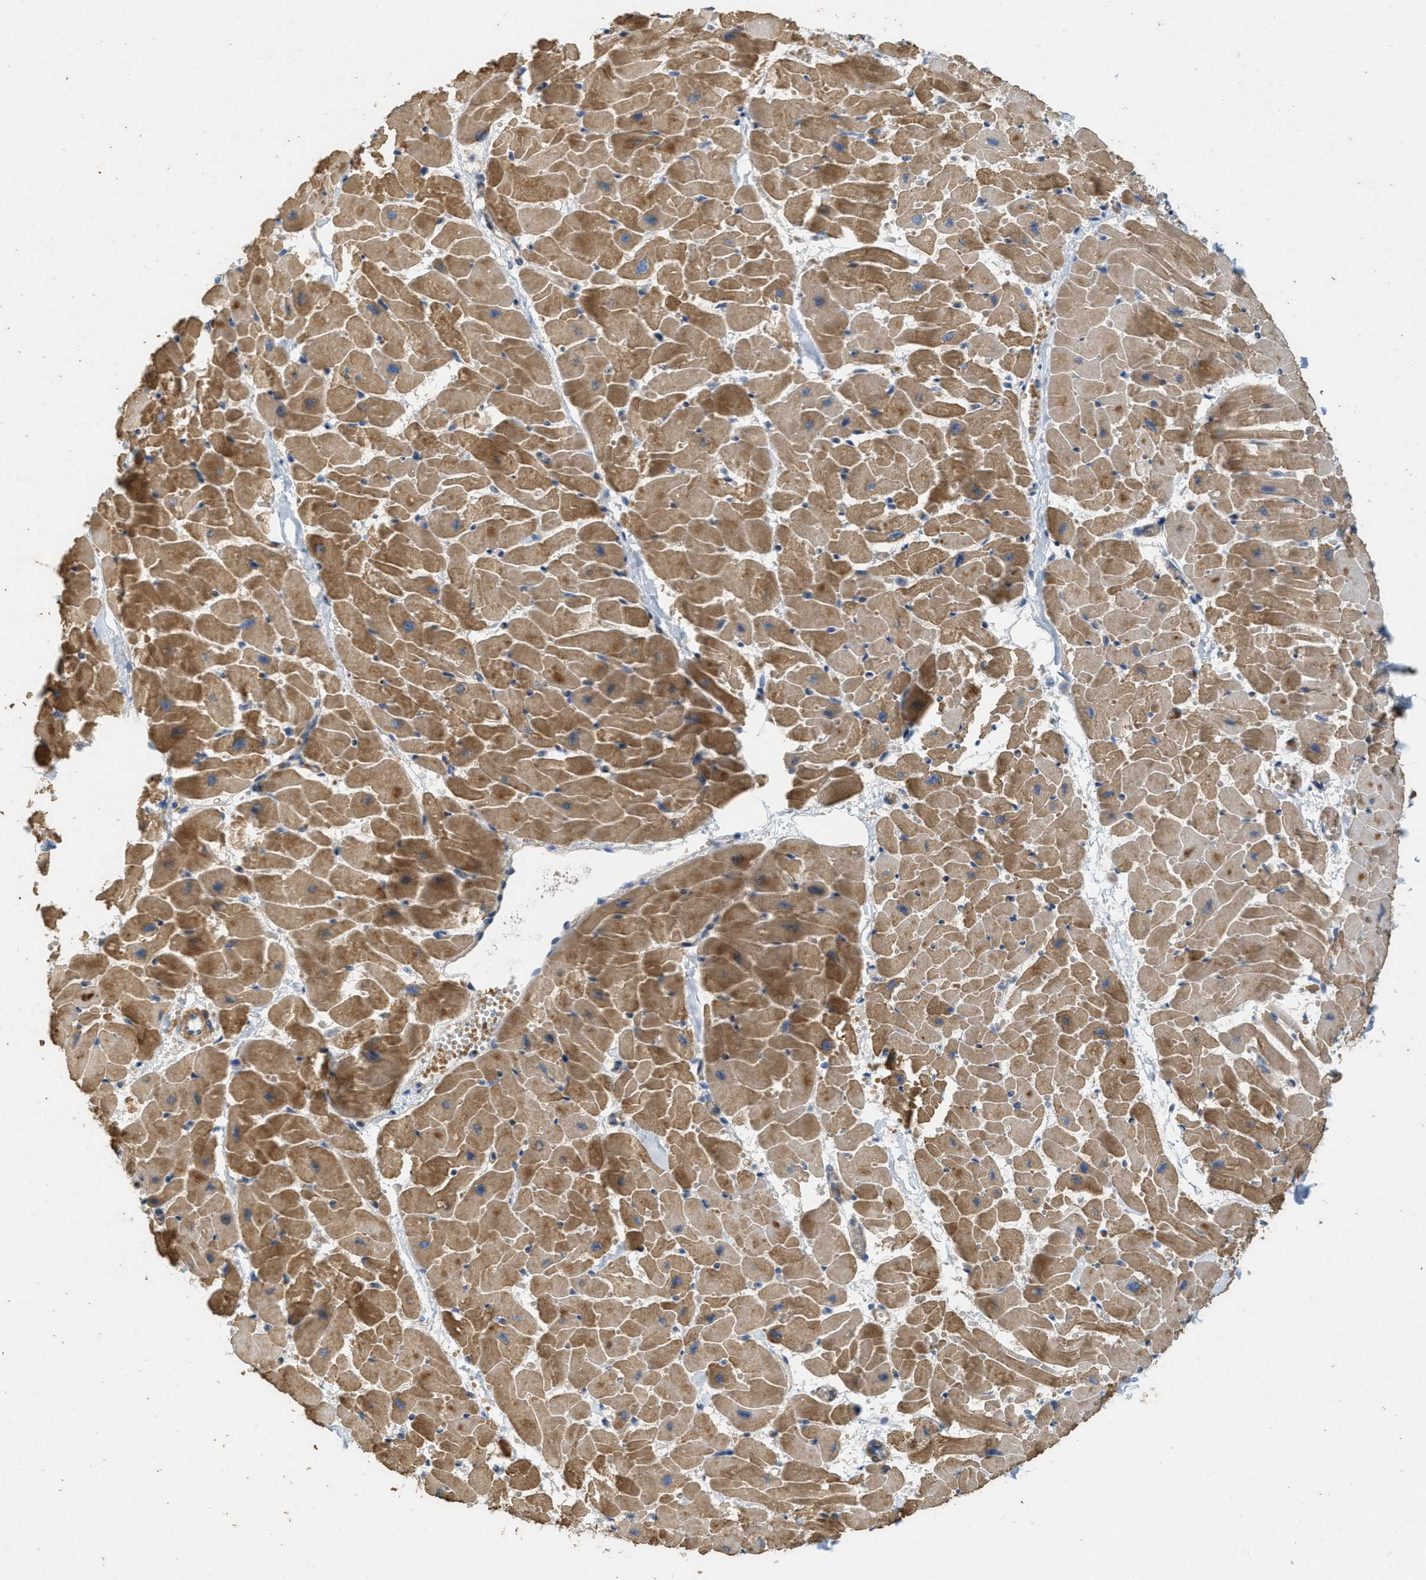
{"staining": {"intensity": "moderate", "quantity": ">75%", "location": "cytoplasmic/membranous"}, "tissue": "heart muscle", "cell_type": "Cardiomyocytes", "image_type": "normal", "snomed": [{"axis": "morphology", "description": "Normal tissue, NOS"}, {"axis": "topography", "description": "Heart"}], "caption": "Protein positivity by IHC reveals moderate cytoplasmic/membranous positivity in about >75% of cardiomyocytes in unremarkable heart muscle.", "gene": "MRS2", "patient": {"sex": "female", "age": 19}}